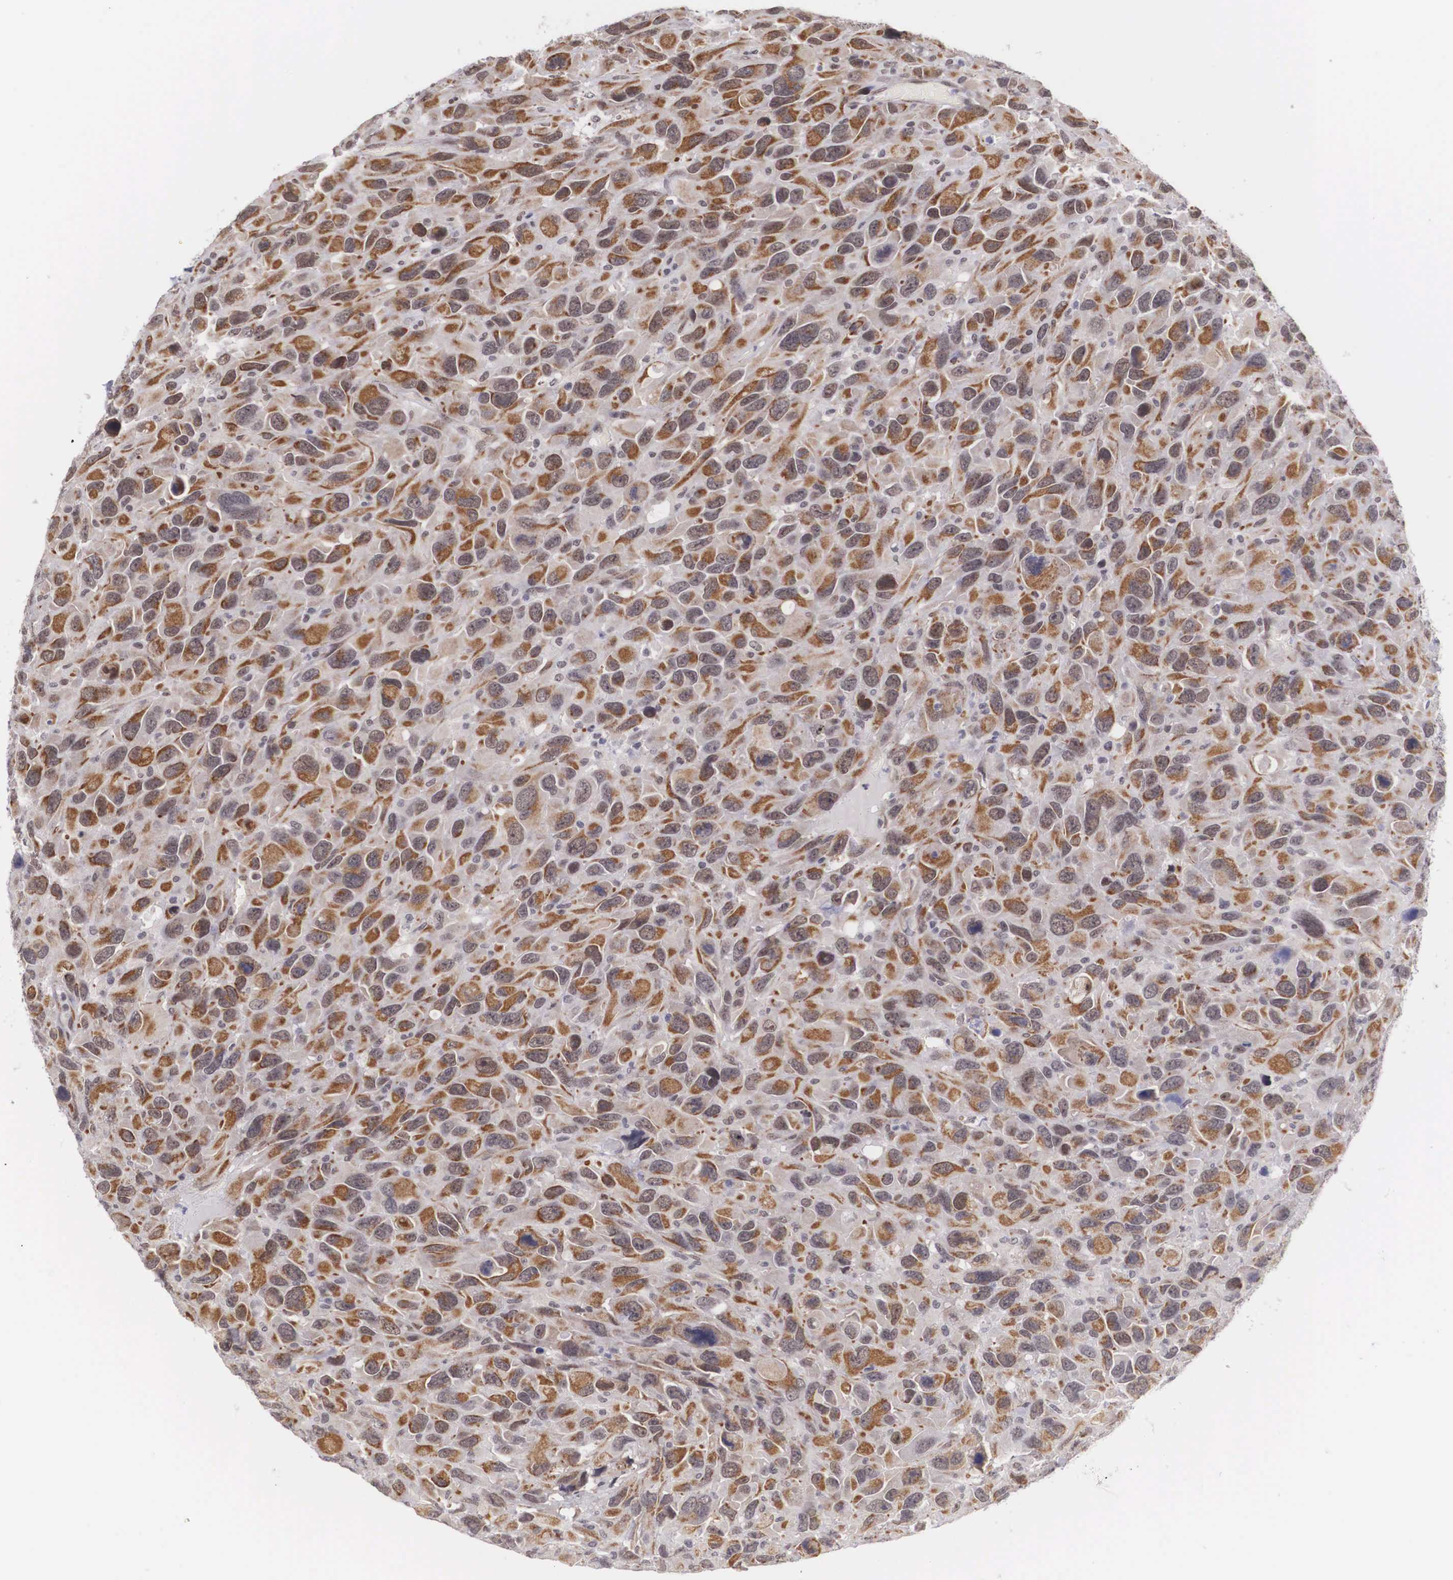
{"staining": {"intensity": "moderate", "quantity": "25%-75%", "location": "cytoplasmic/membranous"}, "tissue": "renal cancer", "cell_type": "Tumor cells", "image_type": "cancer", "snomed": [{"axis": "morphology", "description": "Adenocarcinoma, NOS"}, {"axis": "topography", "description": "Kidney"}], "caption": "Human renal cancer stained with a protein marker demonstrates moderate staining in tumor cells.", "gene": "MORC2", "patient": {"sex": "male", "age": 79}}